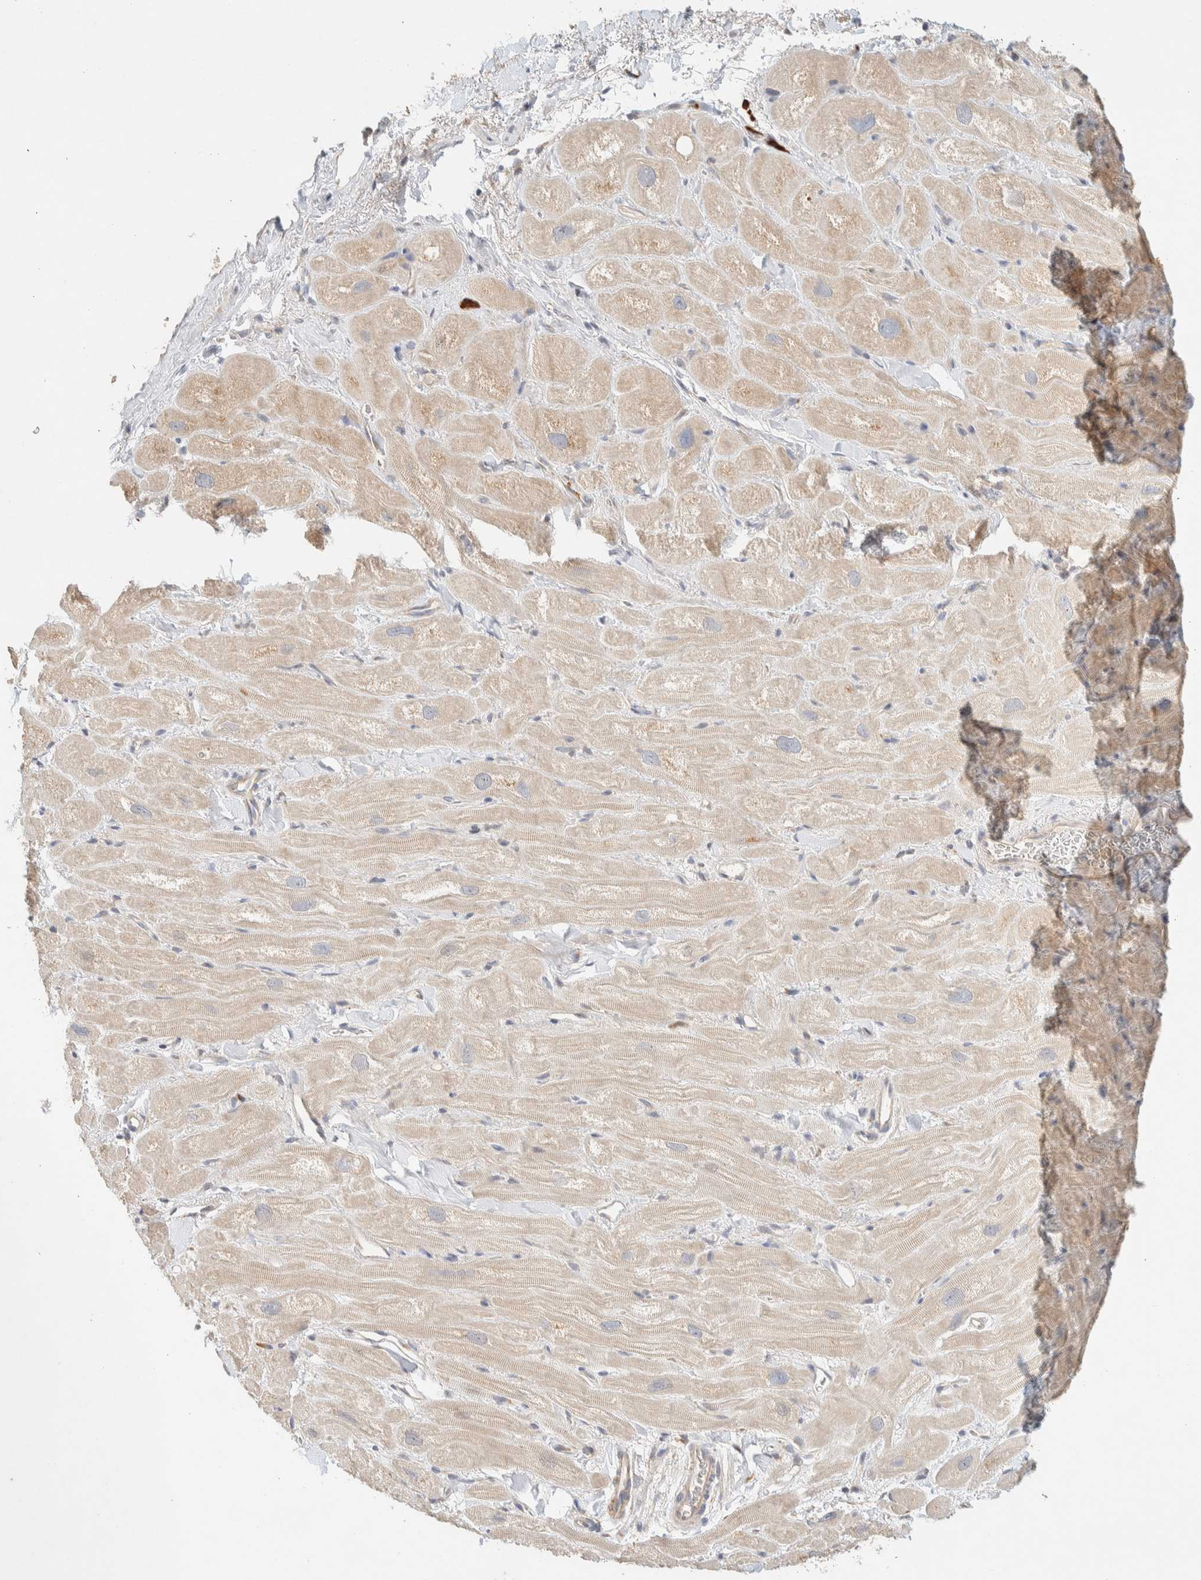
{"staining": {"intensity": "moderate", "quantity": ">75%", "location": "cytoplasmic/membranous"}, "tissue": "heart muscle", "cell_type": "Cardiomyocytes", "image_type": "normal", "snomed": [{"axis": "morphology", "description": "Normal tissue, NOS"}, {"axis": "topography", "description": "Heart"}], "caption": "DAB (3,3'-diaminobenzidine) immunohistochemical staining of benign human heart muscle exhibits moderate cytoplasmic/membranous protein positivity in approximately >75% of cardiomyocytes. (DAB IHC, brown staining for protein, blue staining for nuclei).", "gene": "TTC3", "patient": {"sex": "male", "age": 49}}